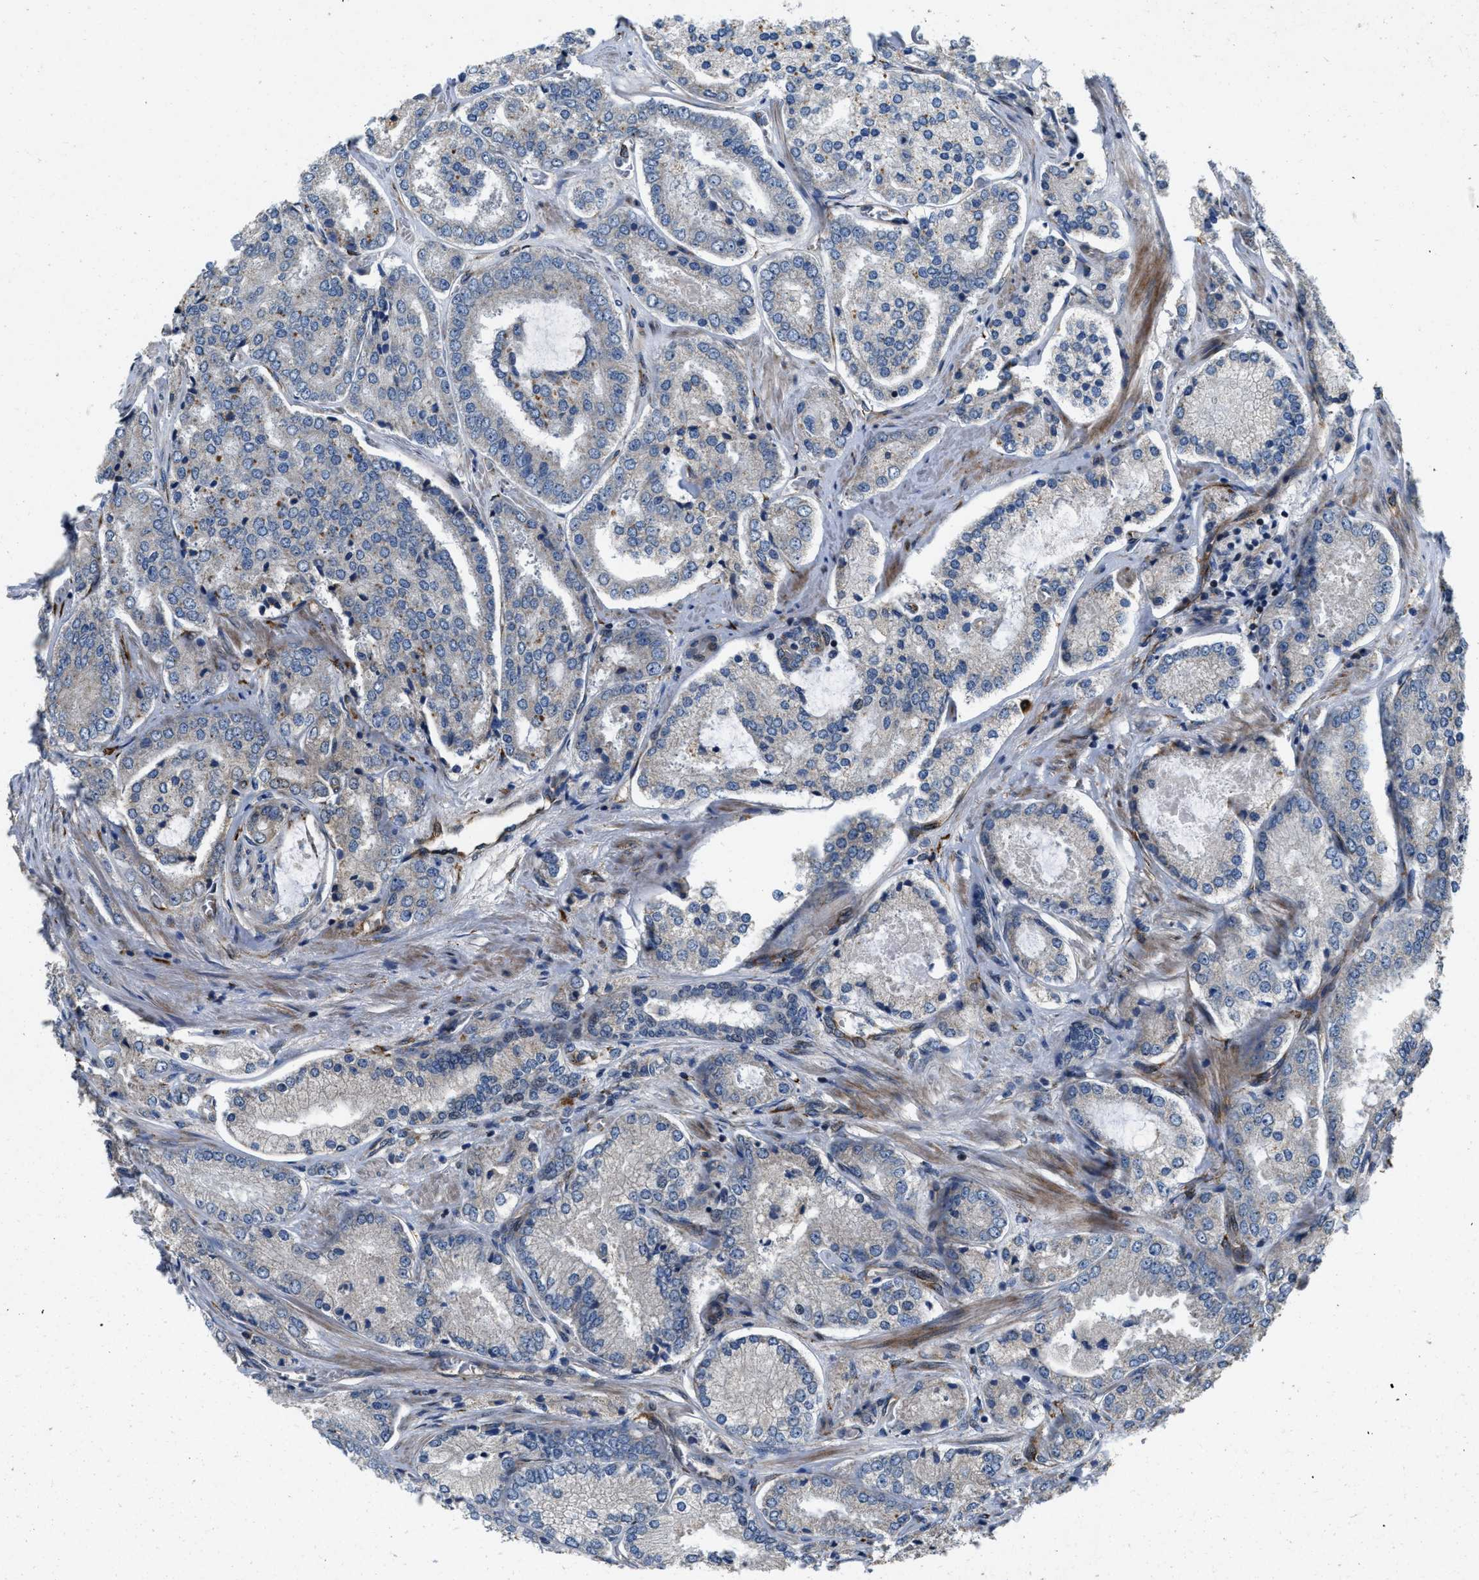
{"staining": {"intensity": "negative", "quantity": "none", "location": "none"}, "tissue": "prostate cancer", "cell_type": "Tumor cells", "image_type": "cancer", "snomed": [{"axis": "morphology", "description": "Adenocarcinoma, High grade"}, {"axis": "topography", "description": "Prostate"}], "caption": "Immunohistochemistry micrograph of neoplastic tissue: human prostate high-grade adenocarcinoma stained with DAB shows no significant protein staining in tumor cells.", "gene": "HSPA12B", "patient": {"sex": "male", "age": 65}}